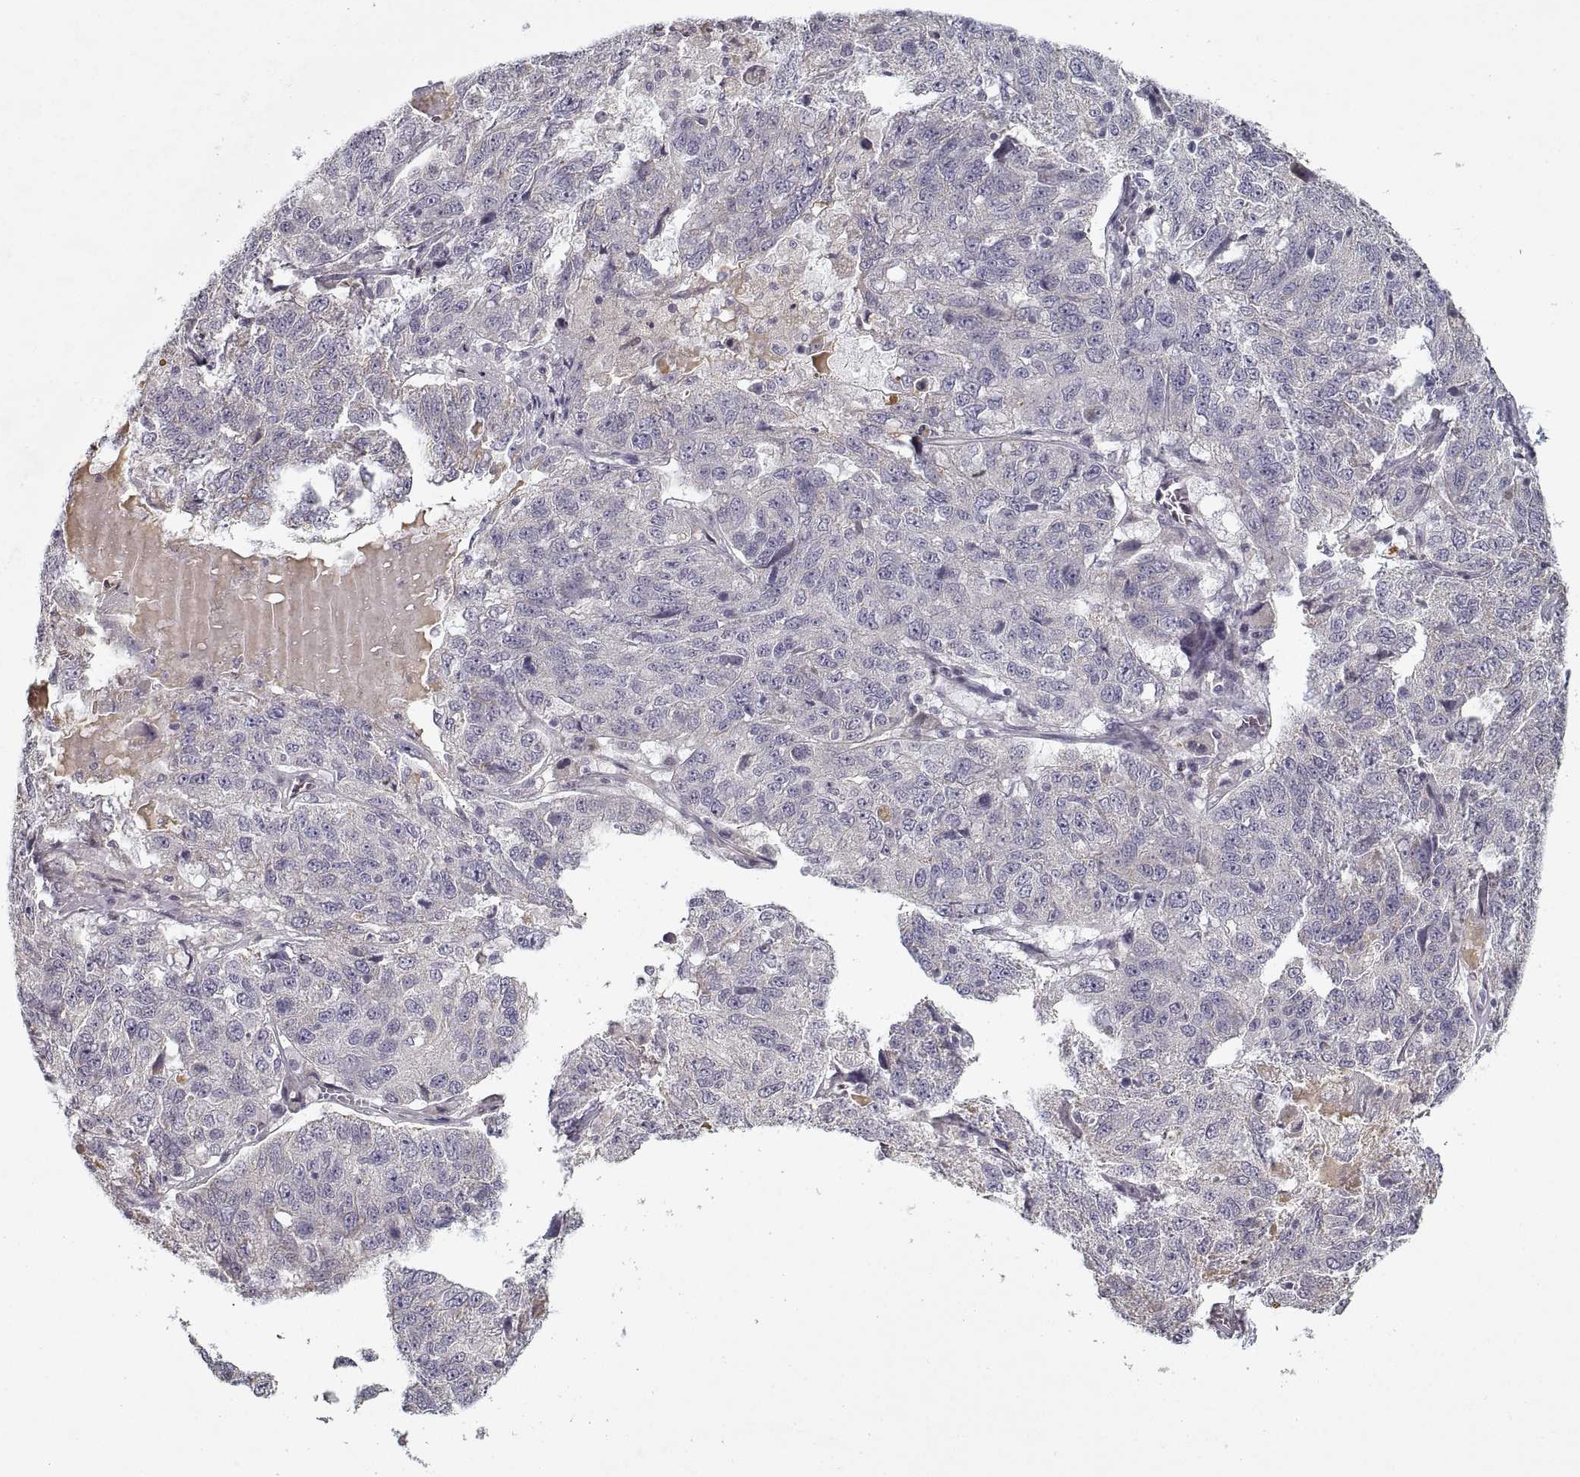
{"staining": {"intensity": "negative", "quantity": "none", "location": "none"}, "tissue": "ovarian cancer", "cell_type": "Tumor cells", "image_type": "cancer", "snomed": [{"axis": "morphology", "description": "Cystadenocarcinoma, serous, NOS"}, {"axis": "topography", "description": "Ovary"}], "caption": "Immunohistochemistry image of neoplastic tissue: human ovarian cancer stained with DAB displays no significant protein expression in tumor cells.", "gene": "GAD2", "patient": {"sex": "female", "age": 71}}